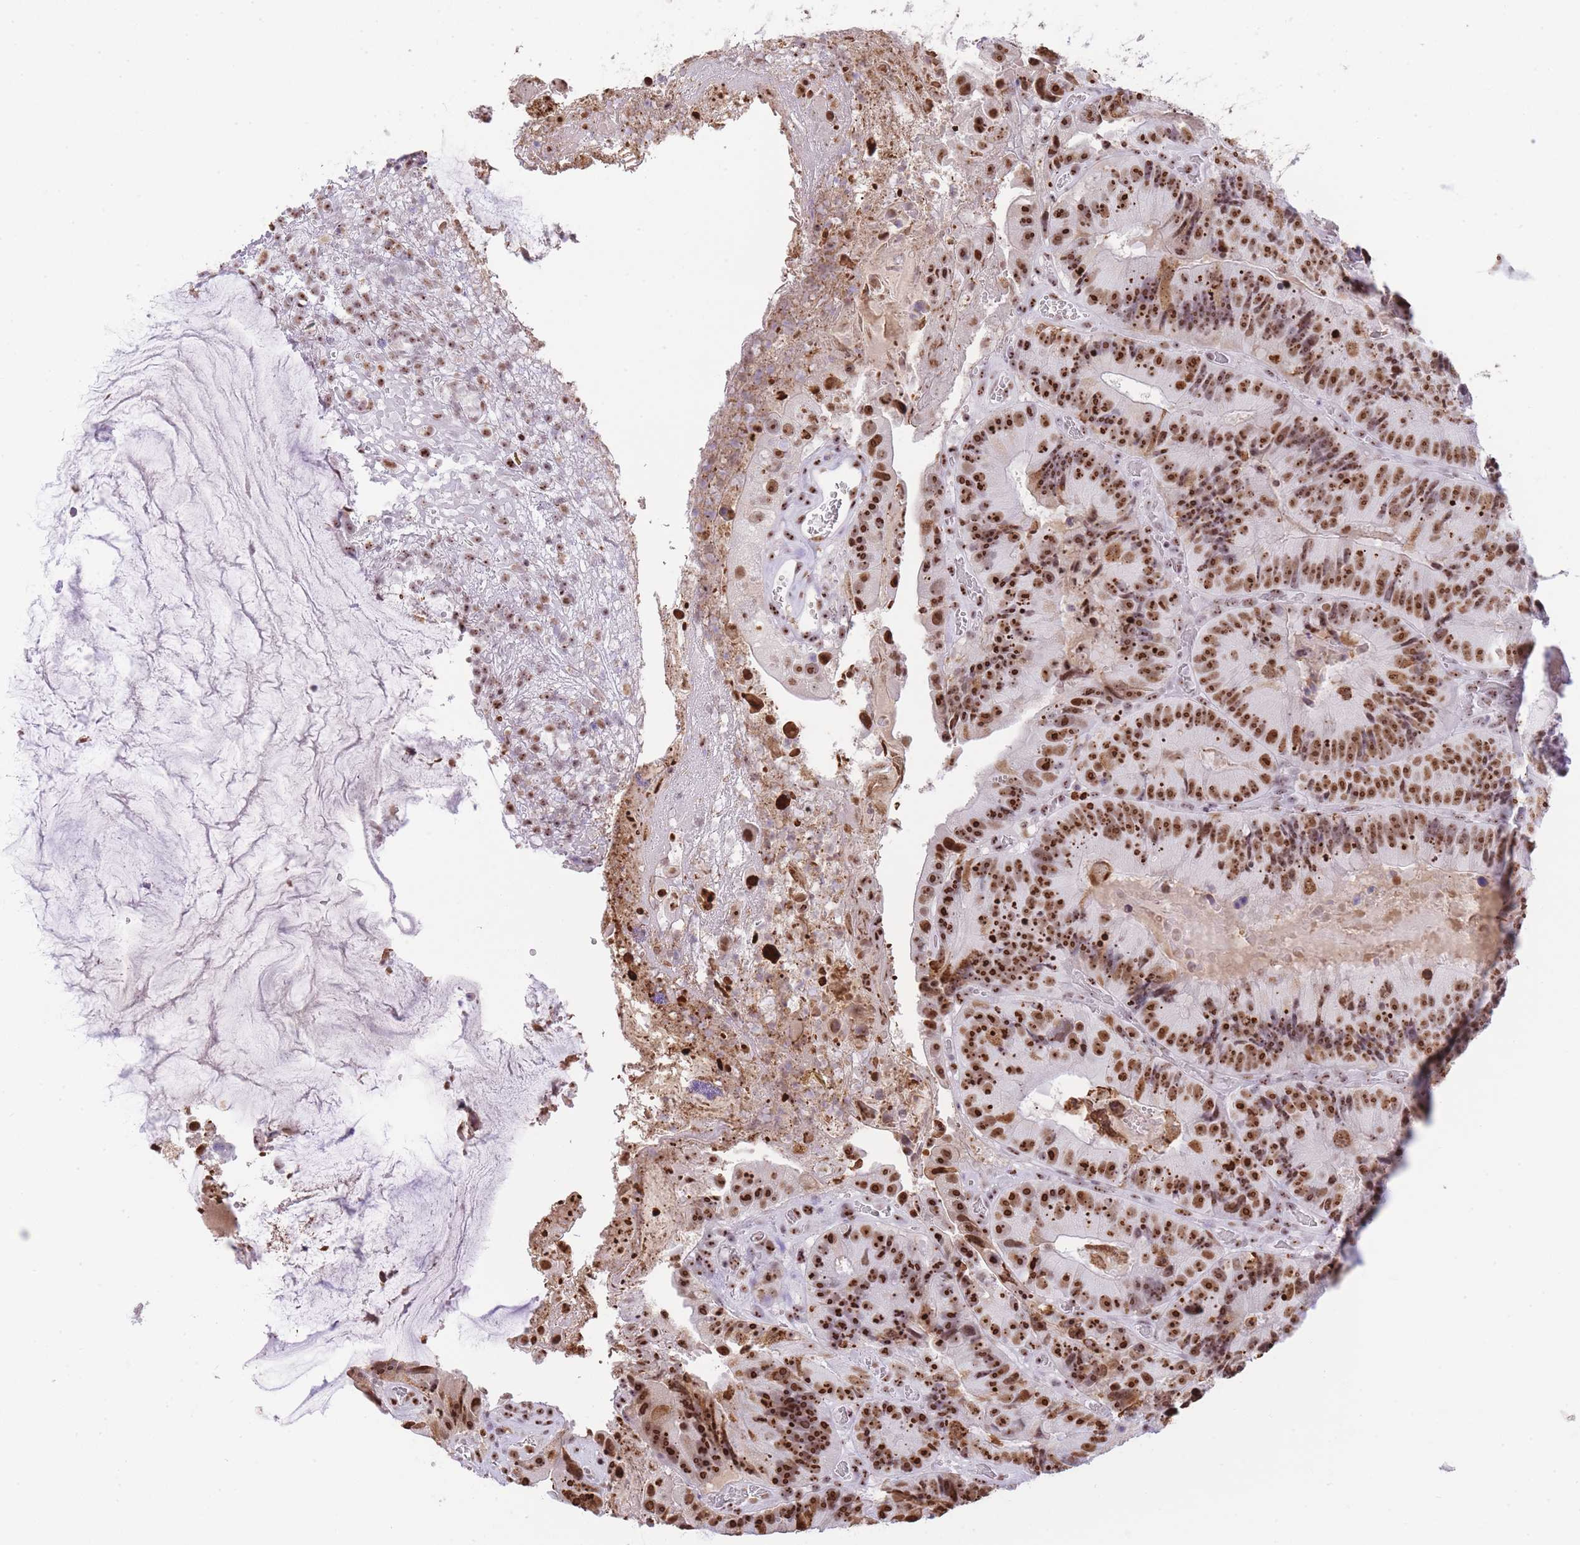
{"staining": {"intensity": "strong", "quantity": ">75%", "location": "nuclear"}, "tissue": "colorectal cancer", "cell_type": "Tumor cells", "image_type": "cancer", "snomed": [{"axis": "morphology", "description": "Adenocarcinoma, NOS"}, {"axis": "topography", "description": "Colon"}], "caption": "Colorectal cancer stained with a protein marker shows strong staining in tumor cells.", "gene": "EVC2", "patient": {"sex": "female", "age": 86}}